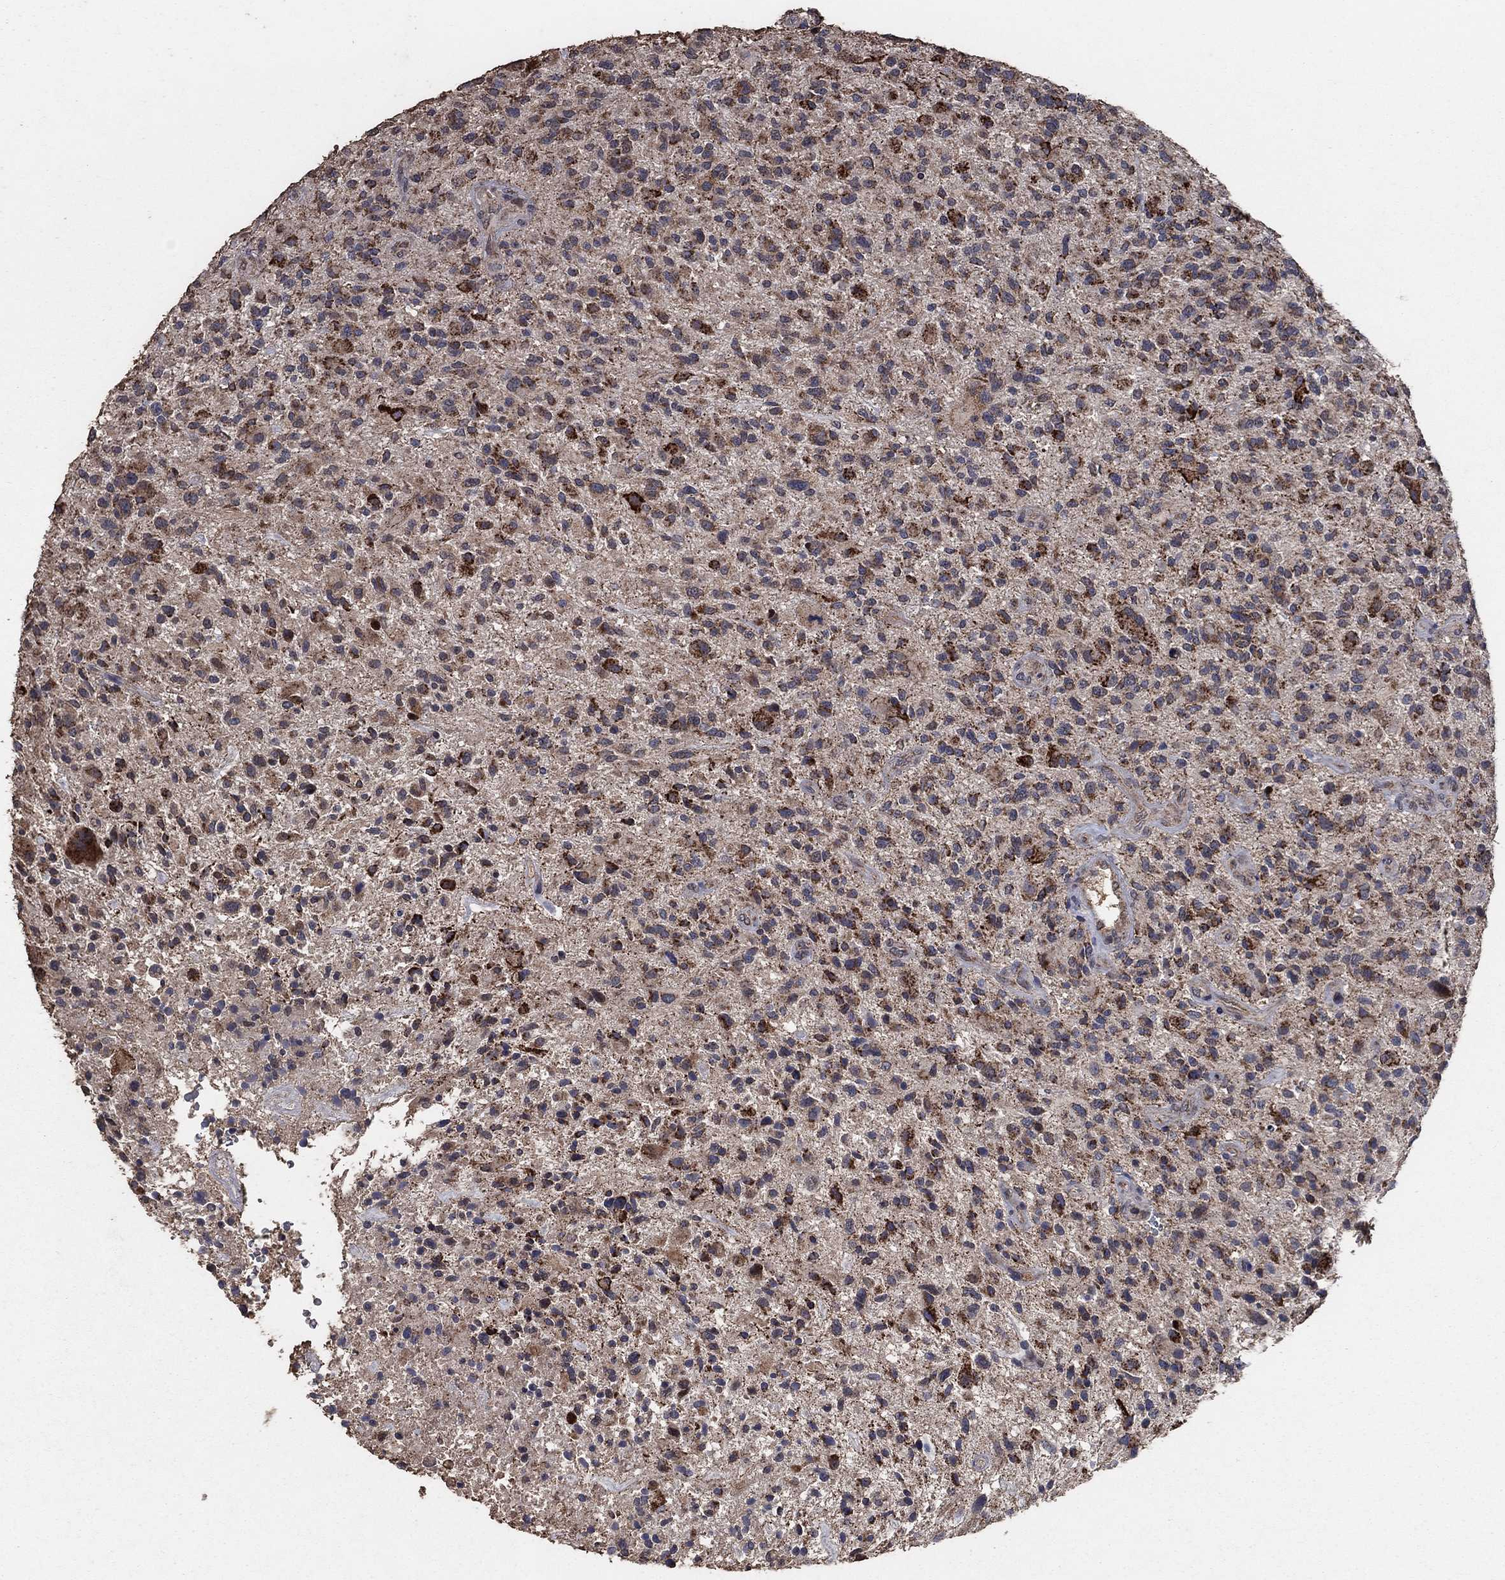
{"staining": {"intensity": "strong", "quantity": "<25%", "location": "cytoplasmic/membranous"}, "tissue": "glioma", "cell_type": "Tumor cells", "image_type": "cancer", "snomed": [{"axis": "morphology", "description": "Glioma, malignant, High grade"}, {"axis": "topography", "description": "Brain"}], "caption": "Approximately <25% of tumor cells in glioma demonstrate strong cytoplasmic/membranous protein positivity as visualized by brown immunohistochemical staining.", "gene": "MRPS24", "patient": {"sex": "male", "age": 47}}